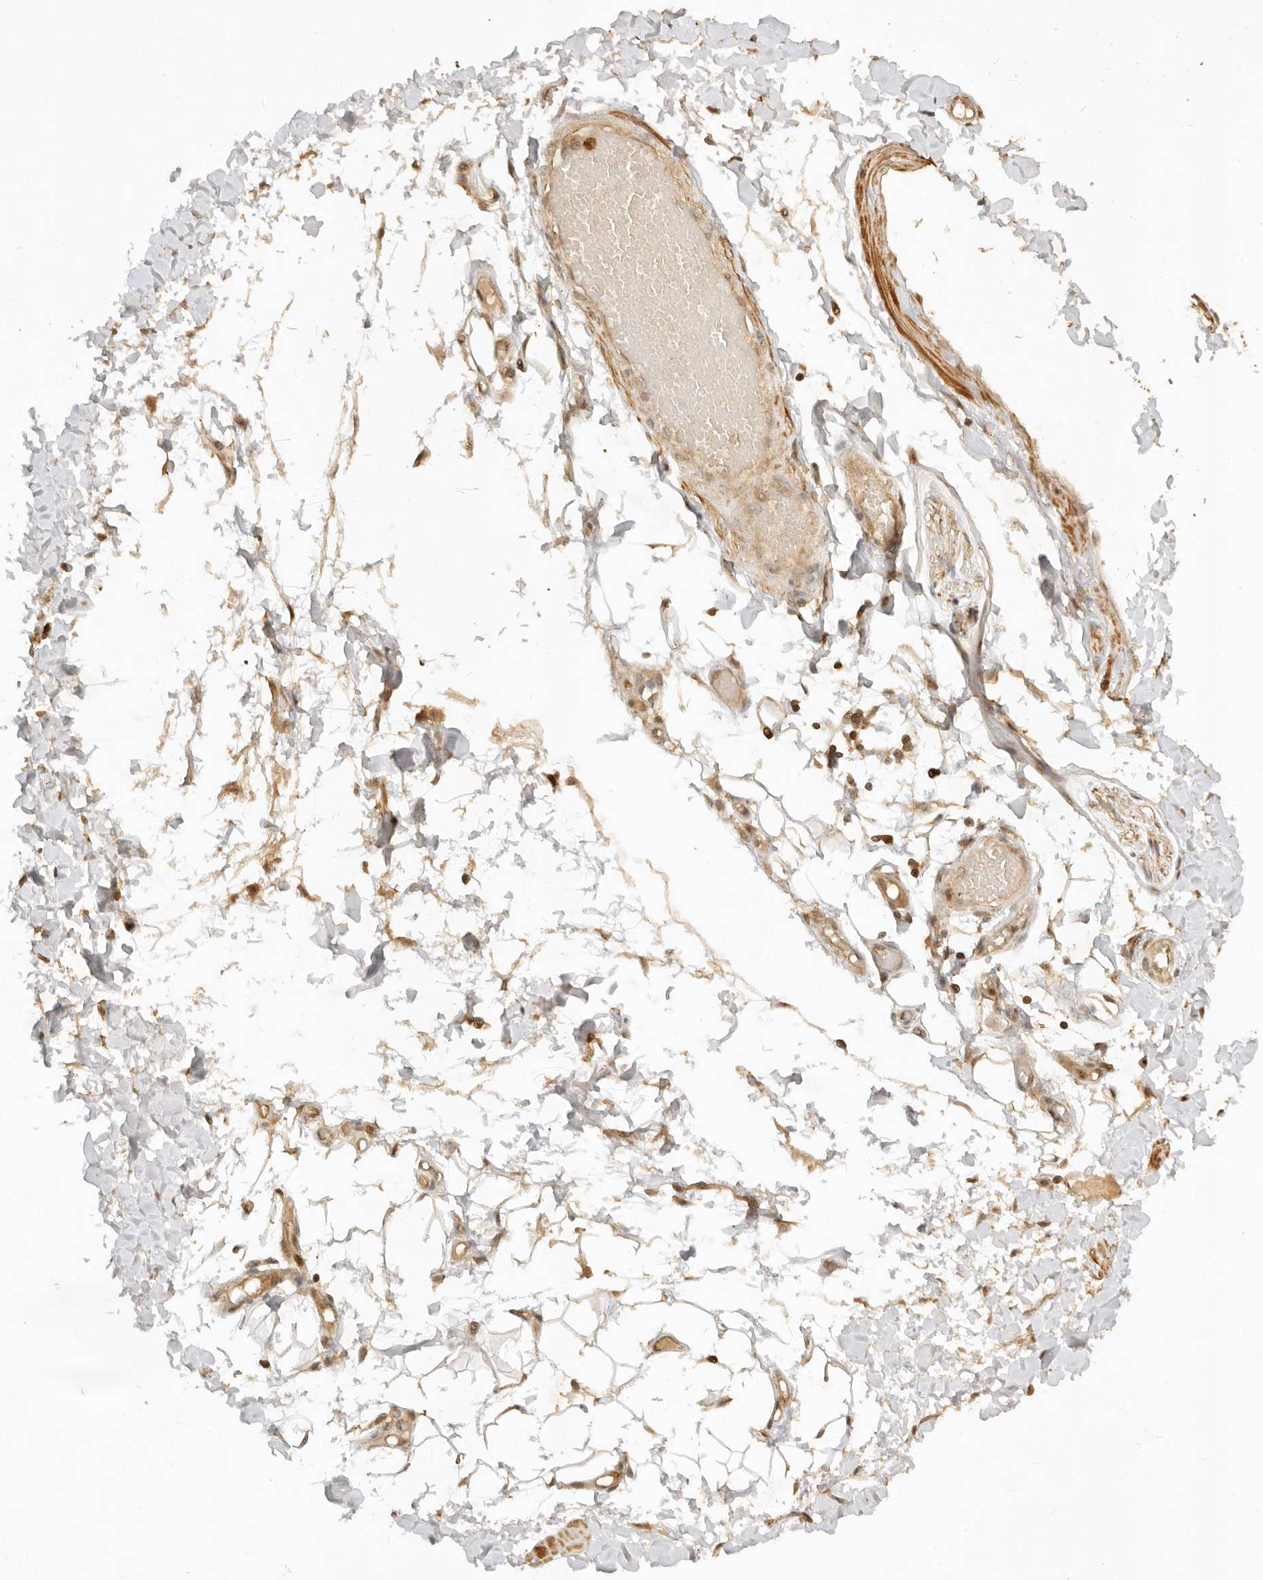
{"staining": {"intensity": "moderate", "quantity": ">75%", "location": "cytoplasmic/membranous"}, "tissue": "adipose tissue", "cell_type": "Adipocytes", "image_type": "normal", "snomed": [{"axis": "morphology", "description": "Normal tissue, NOS"}, {"axis": "topography", "description": "Adipose tissue"}, {"axis": "topography", "description": "Vascular tissue"}, {"axis": "topography", "description": "Peripheral nerve tissue"}], "caption": "DAB immunohistochemical staining of benign adipose tissue shows moderate cytoplasmic/membranous protein staining in approximately >75% of adipocytes. The protein is shown in brown color, while the nuclei are stained blue.", "gene": "KIF2B", "patient": {"sex": "male", "age": 25}}